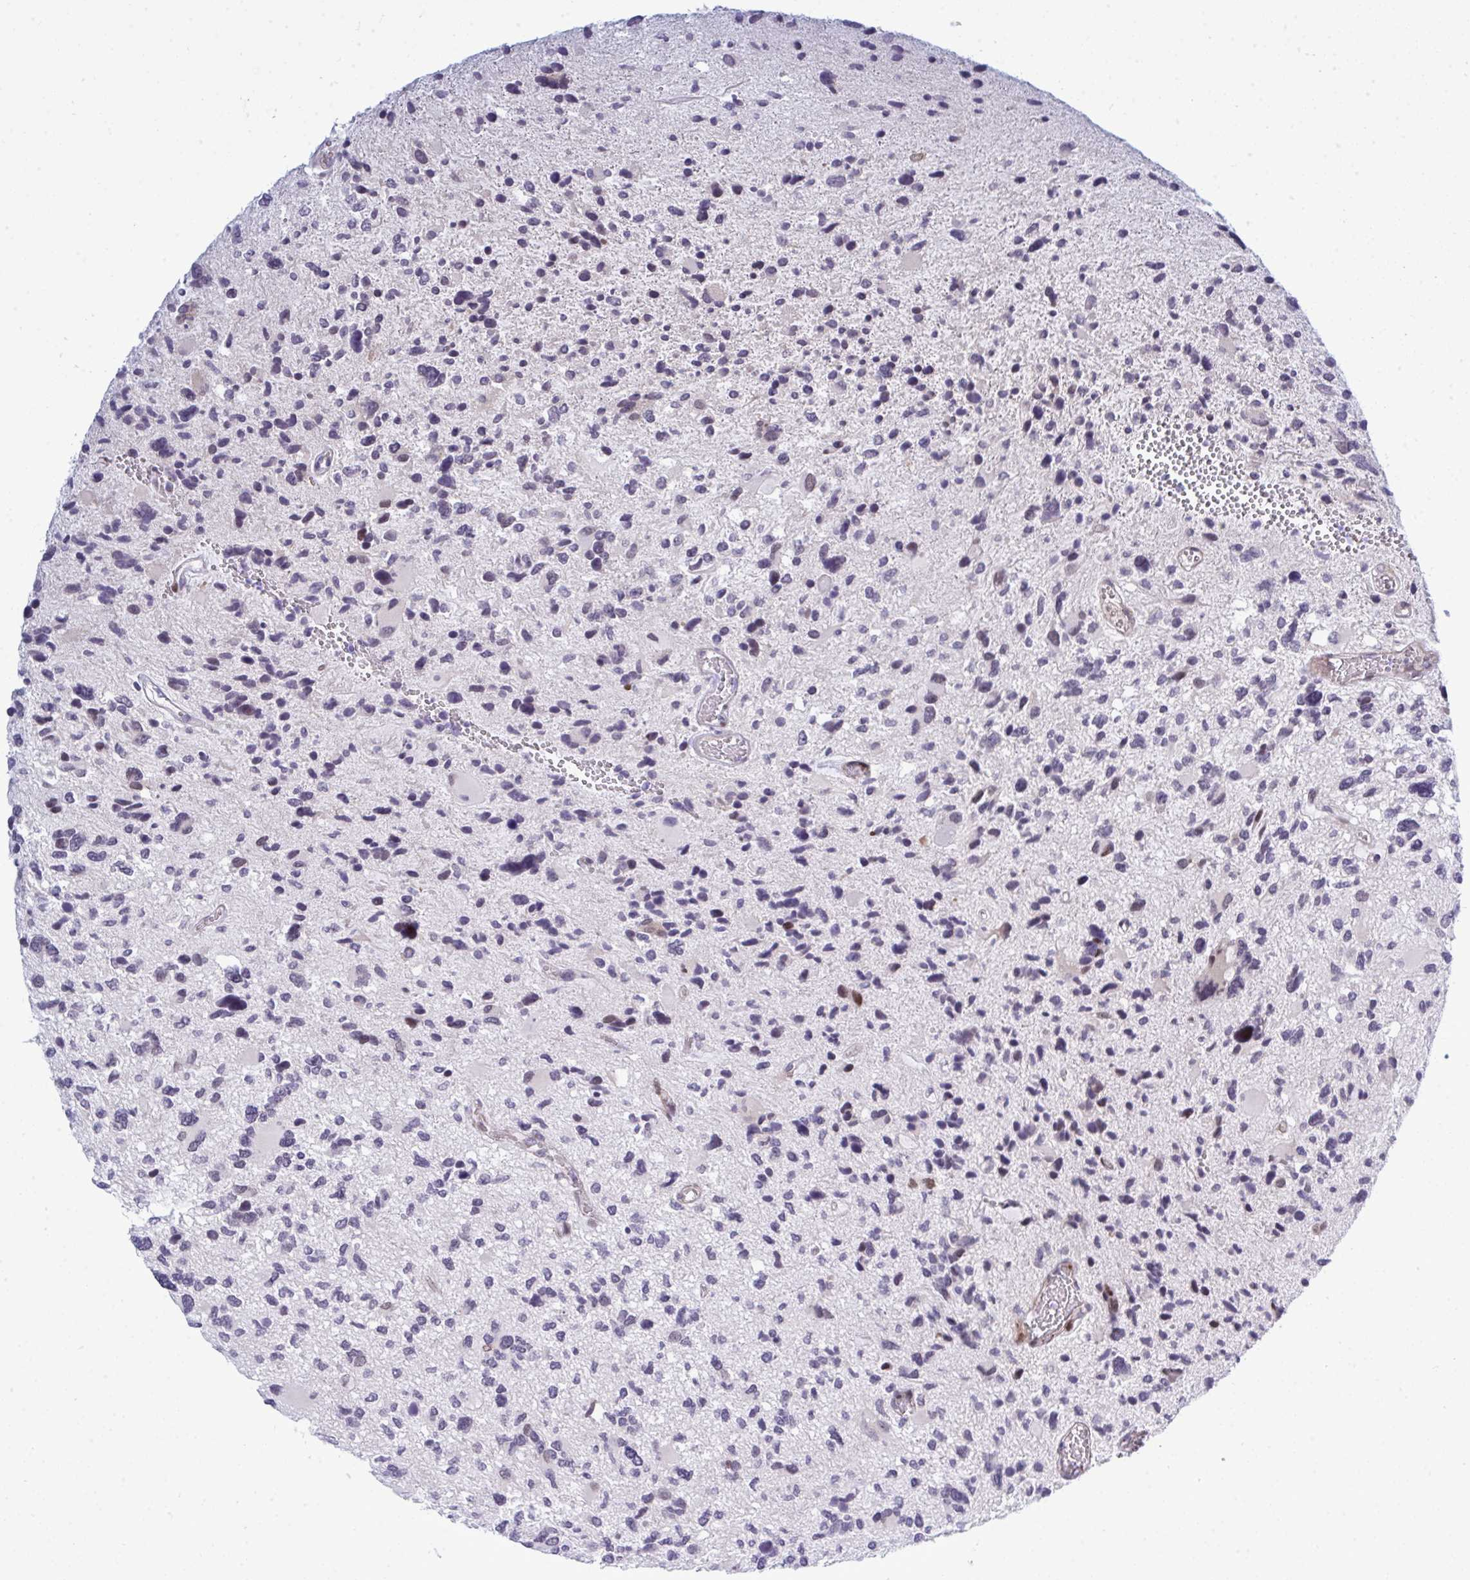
{"staining": {"intensity": "moderate", "quantity": "<25%", "location": "nuclear"}, "tissue": "glioma", "cell_type": "Tumor cells", "image_type": "cancer", "snomed": [{"axis": "morphology", "description": "Glioma, malignant, High grade"}, {"axis": "topography", "description": "Brain"}], "caption": "Immunohistochemistry of glioma reveals low levels of moderate nuclear expression in approximately <25% of tumor cells.", "gene": "TAB1", "patient": {"sex": "female", "age": 11}}